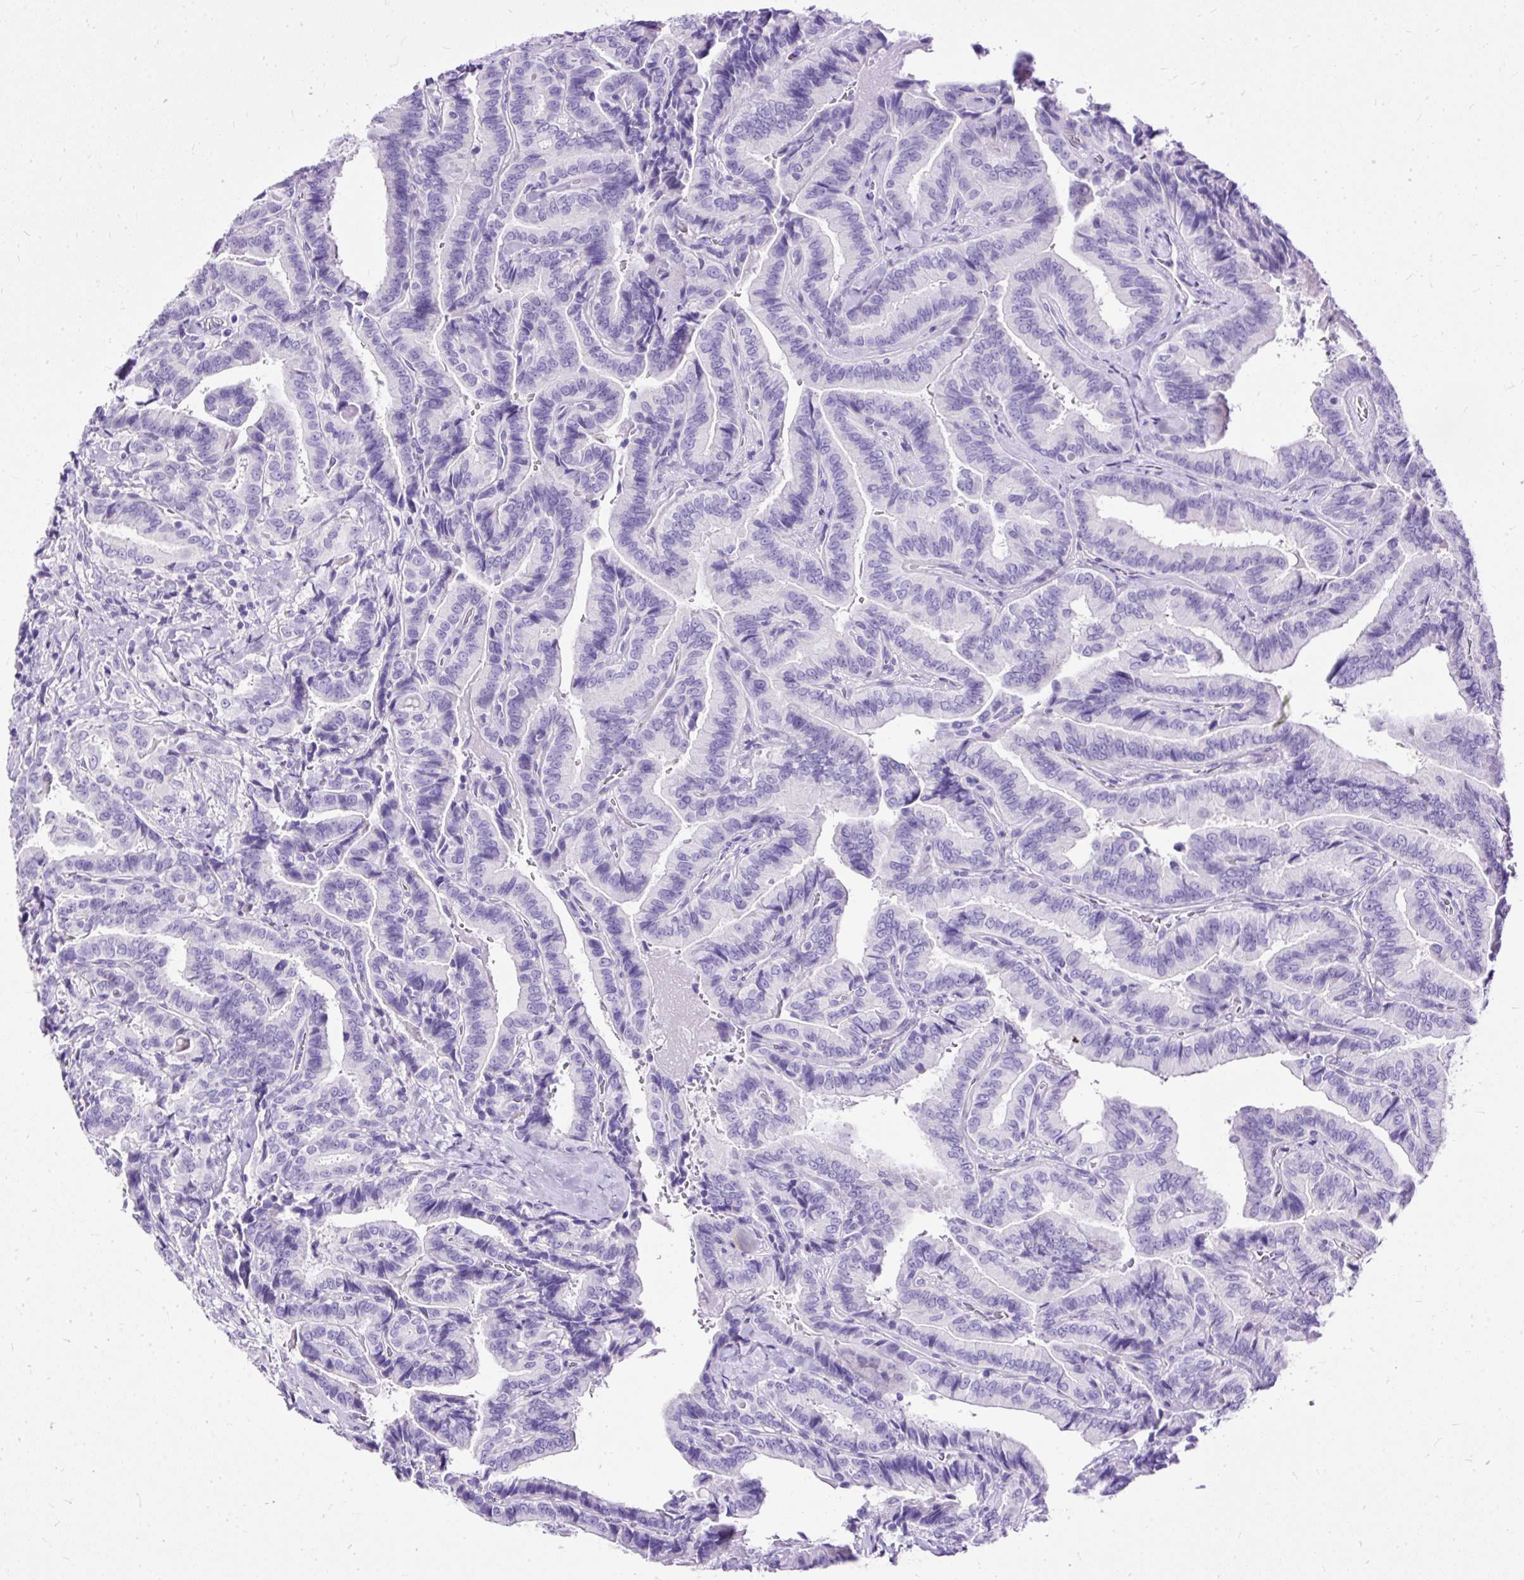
{"staining": {"intensity": "negative", "quantity": "none", "location": "none"}, "tissue": "thyroid cancer", "cell_type": "Tumor cells", "image_type": "cancer", "snomed": [{"axis": "morphology", "description": "Papillary adenocarcinoma, NOS"}, {"axis": "topography", "description": "Thyroid gland"}], "caption": "Tumor cells show no significant protein staining in thyroid cancer (papillary adenocarcinoma).", "gene": "HEY1", "patient": {"sex": "male", "age": 61}}